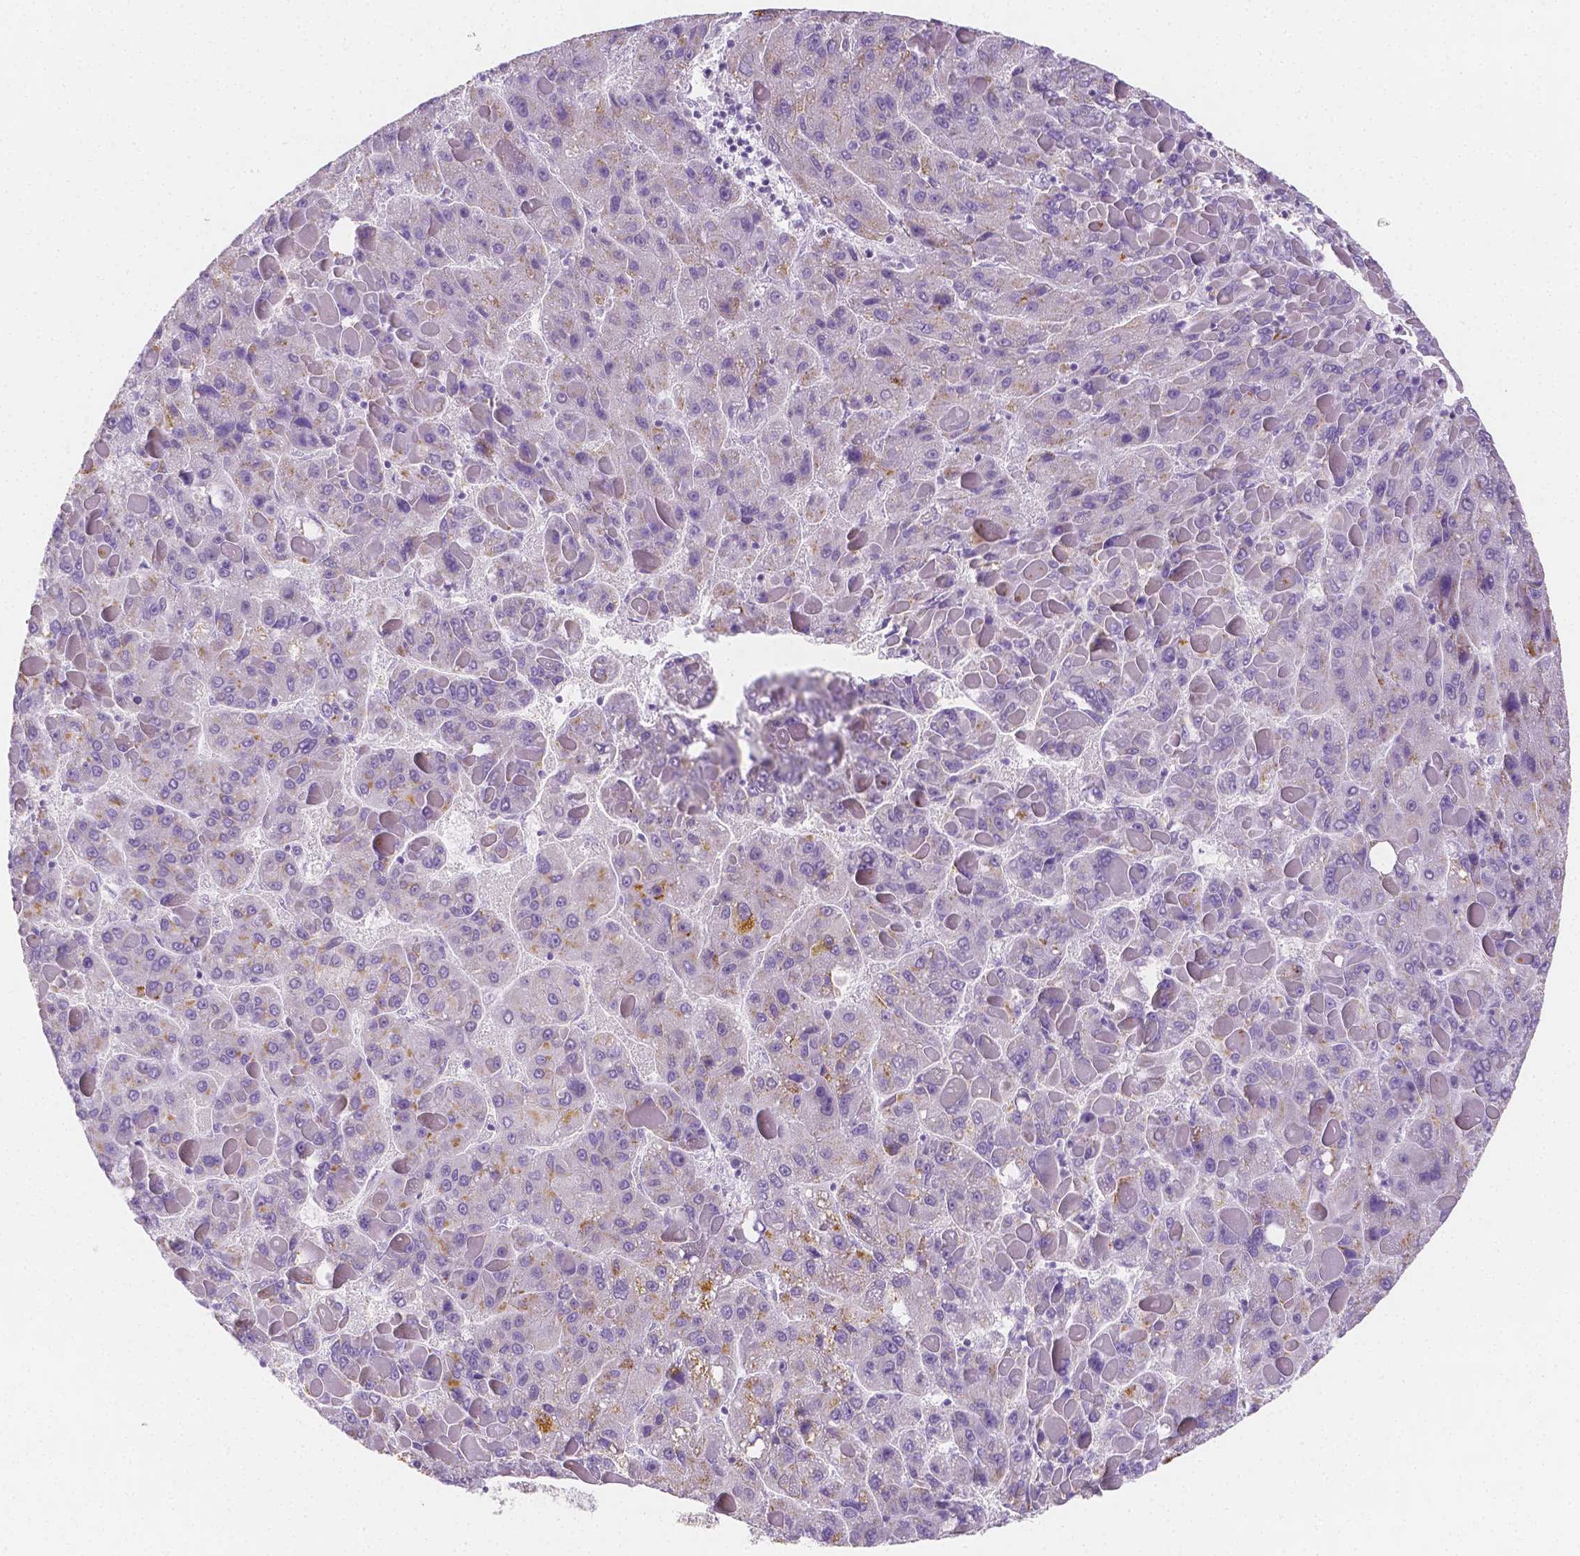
{"staining": {"intensity": "moderate", "quantity": "<25%", "location": "cytoplasmic/membranous"}, "tissue": "liver cancer", "cell_type": "Tumor cells", "image_type": "cancer", "snomed": [{"axis": "morphology", "description": "Carcinoma, Hepatocellular, NOS"}, {"axis": "topography", "description": "Liver"}], "caption": "Immunohistochemistry (IHC) histopathology image of hepatocellular carcinoma (liver) stained for a protein (brown), which displays low levels of moderate cytoplasmic/membranous positivity in approximately <25% of tumor cells.", "gene": "SGTB", "patient": {"sex": "female", "age": 82}}